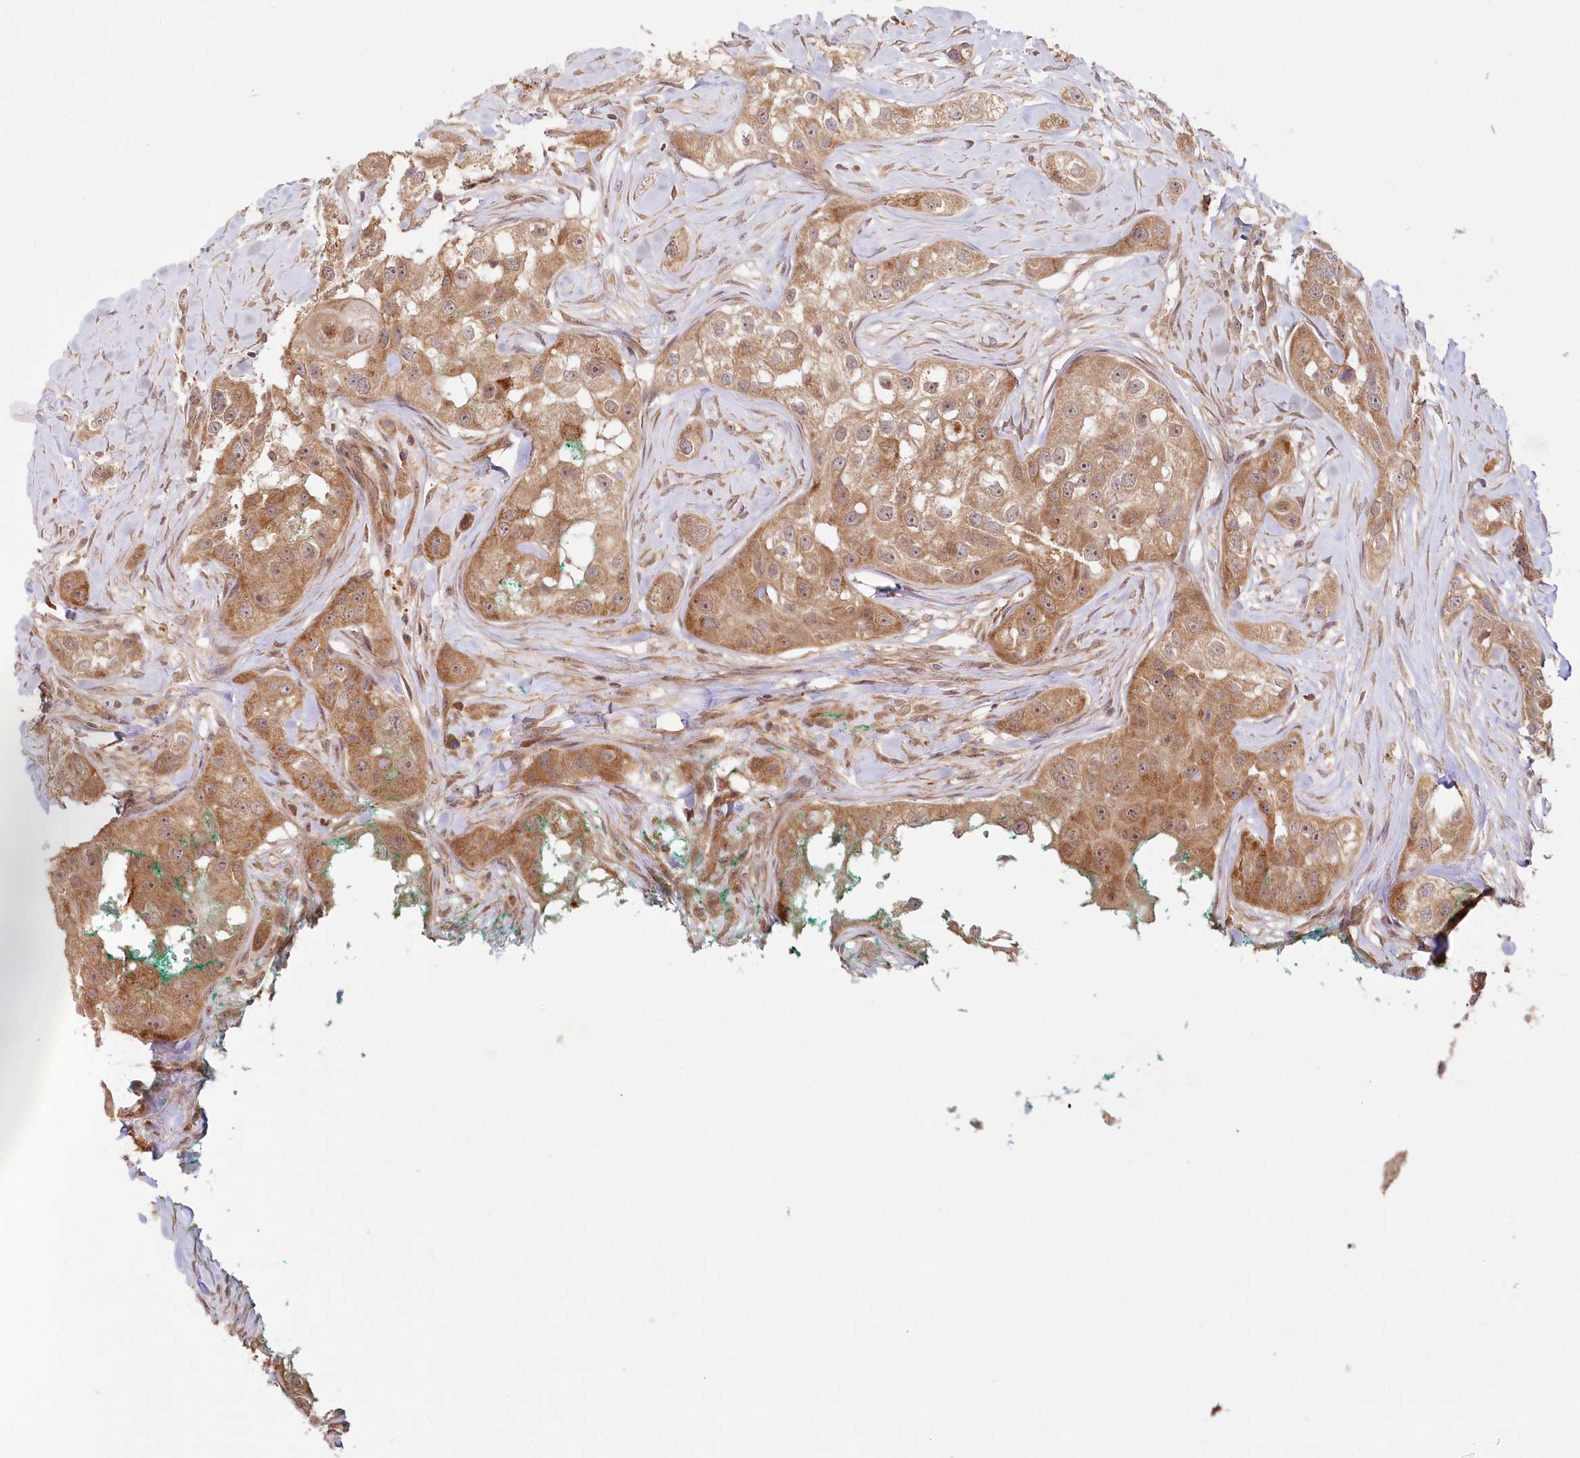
{"staining": {"intensity": "moderate", "quantity": ">75%", "location": "cytoplasmic/membranous"}, "tissue": "head and neck cancer", "cell_type": "Tumor cells", "image_type": "cancer", "snomed": [{"axis": "morphology", "description": "Normal tissue, NOS"}, {"axis": "morphology", "description": "Squamous cell carcinoma, NOS"}, {"axis": "topography", "description": "Skeletal muscle"}, {"axis": "topography", "description": "Head-Neck"}], "caption": "IHC photomicrograph of neoplastic tissue: head and neck squamous cell carcinoma stained using immunohistochemistry demonstrates medium levels of moderate protein expression localized specifically in the cytoplasmic/membranous of tumor cells, appearing as a cytoplasmic/membranous brown color.", "gene": "CEP70", "patient": {"sex": "male", "age": 51}}